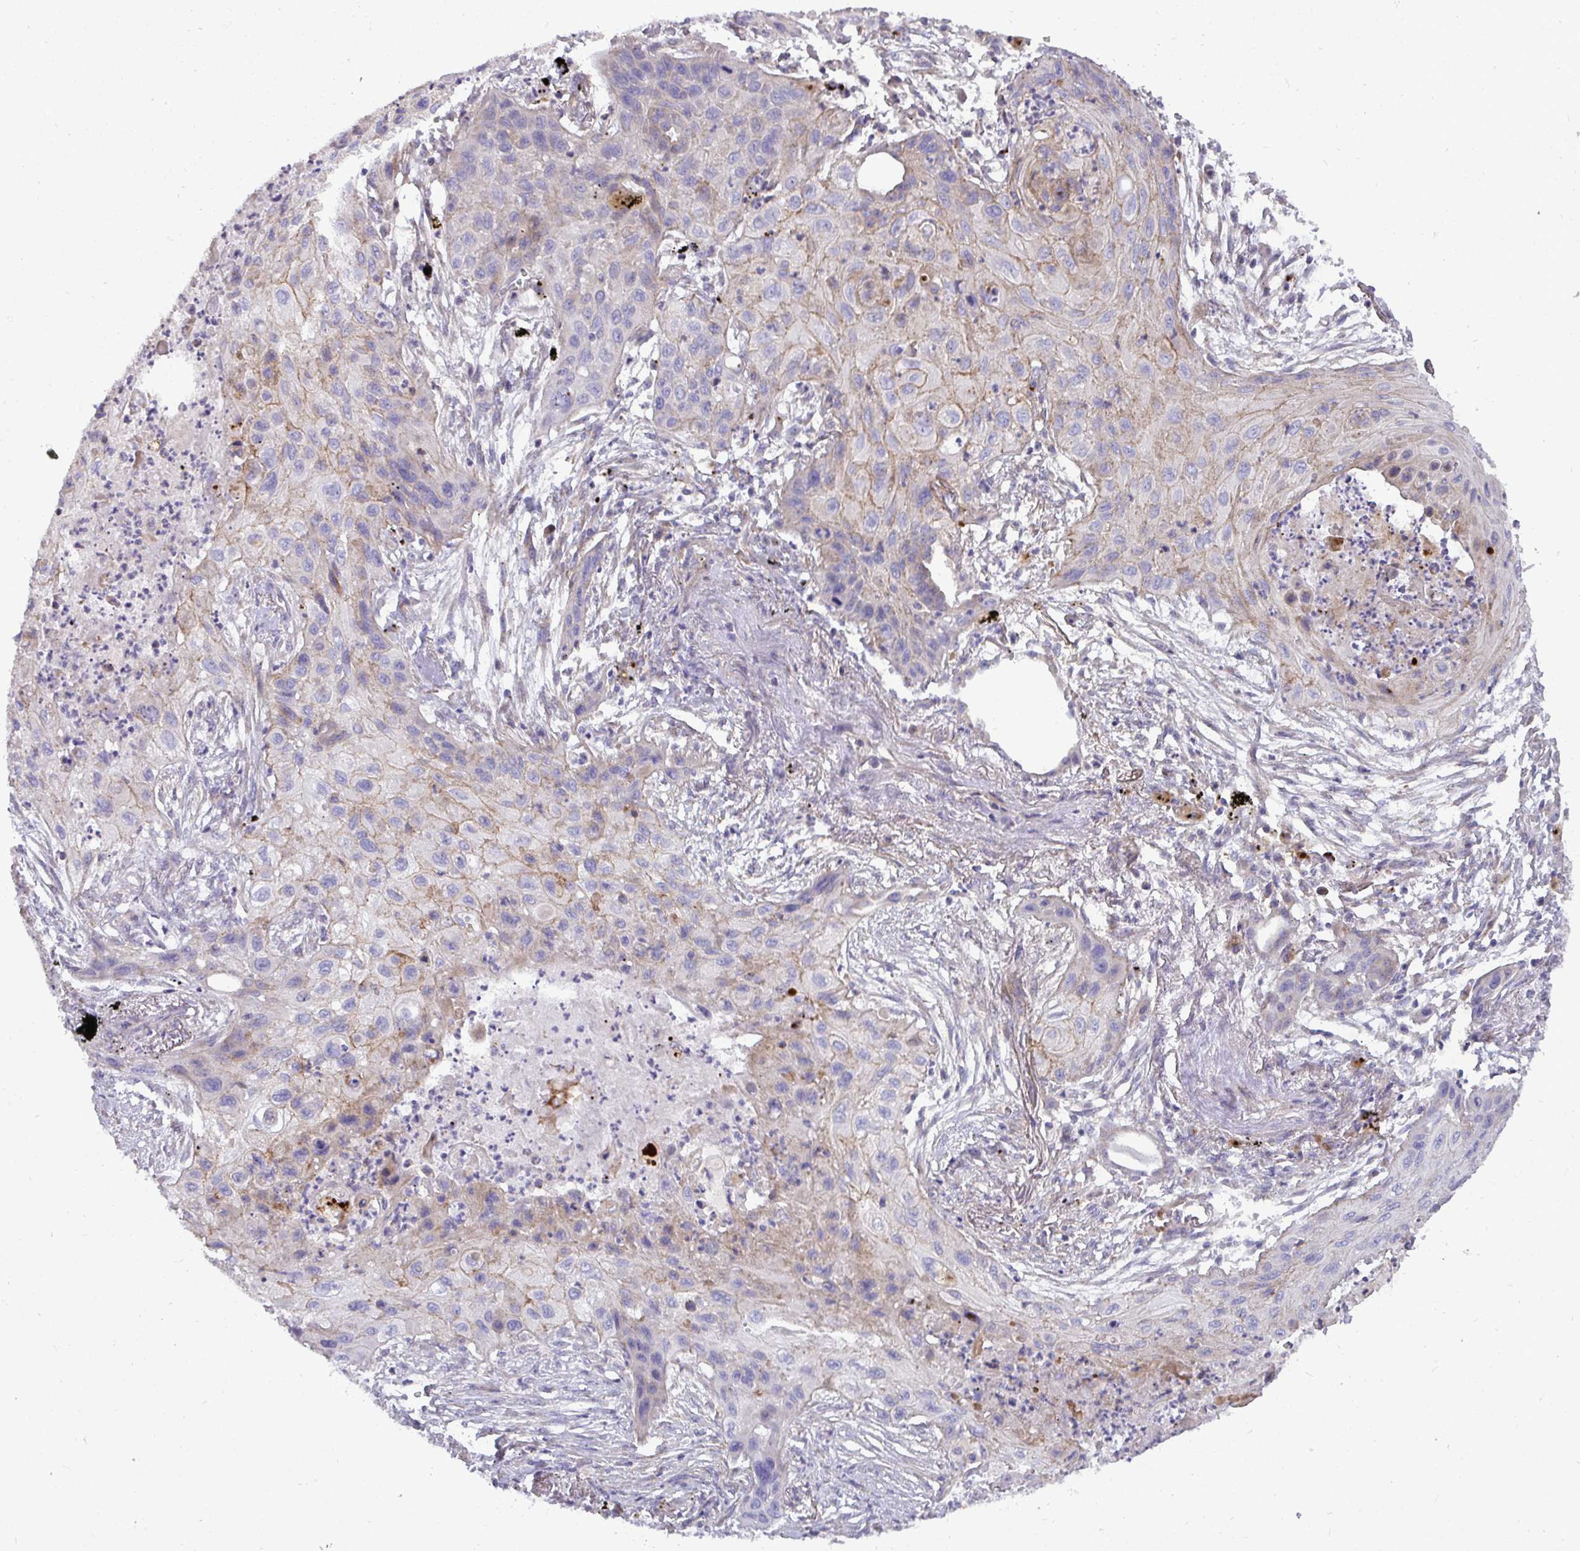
{"staining": {"intensity": "moderate", "quantity": "<25%", "location": "cytoplasmic/membranous"}, "tissue": "lung cancer", "cell_type": "Tumor cells", "image_type": "cancer", "snomed": [{"axis": "morphology", "description": "Squamous cell carcinoma, NOS"}, {"axis": "topography", "description": "Lung"}], "caption": "Lung cancer stained with IHC demonstrates moderate cytoplasmic/membranous expression in approximately <25% of tumor cells.", "gene": "SH2D1B", "patient": {"sex": "male", "age": 71}}